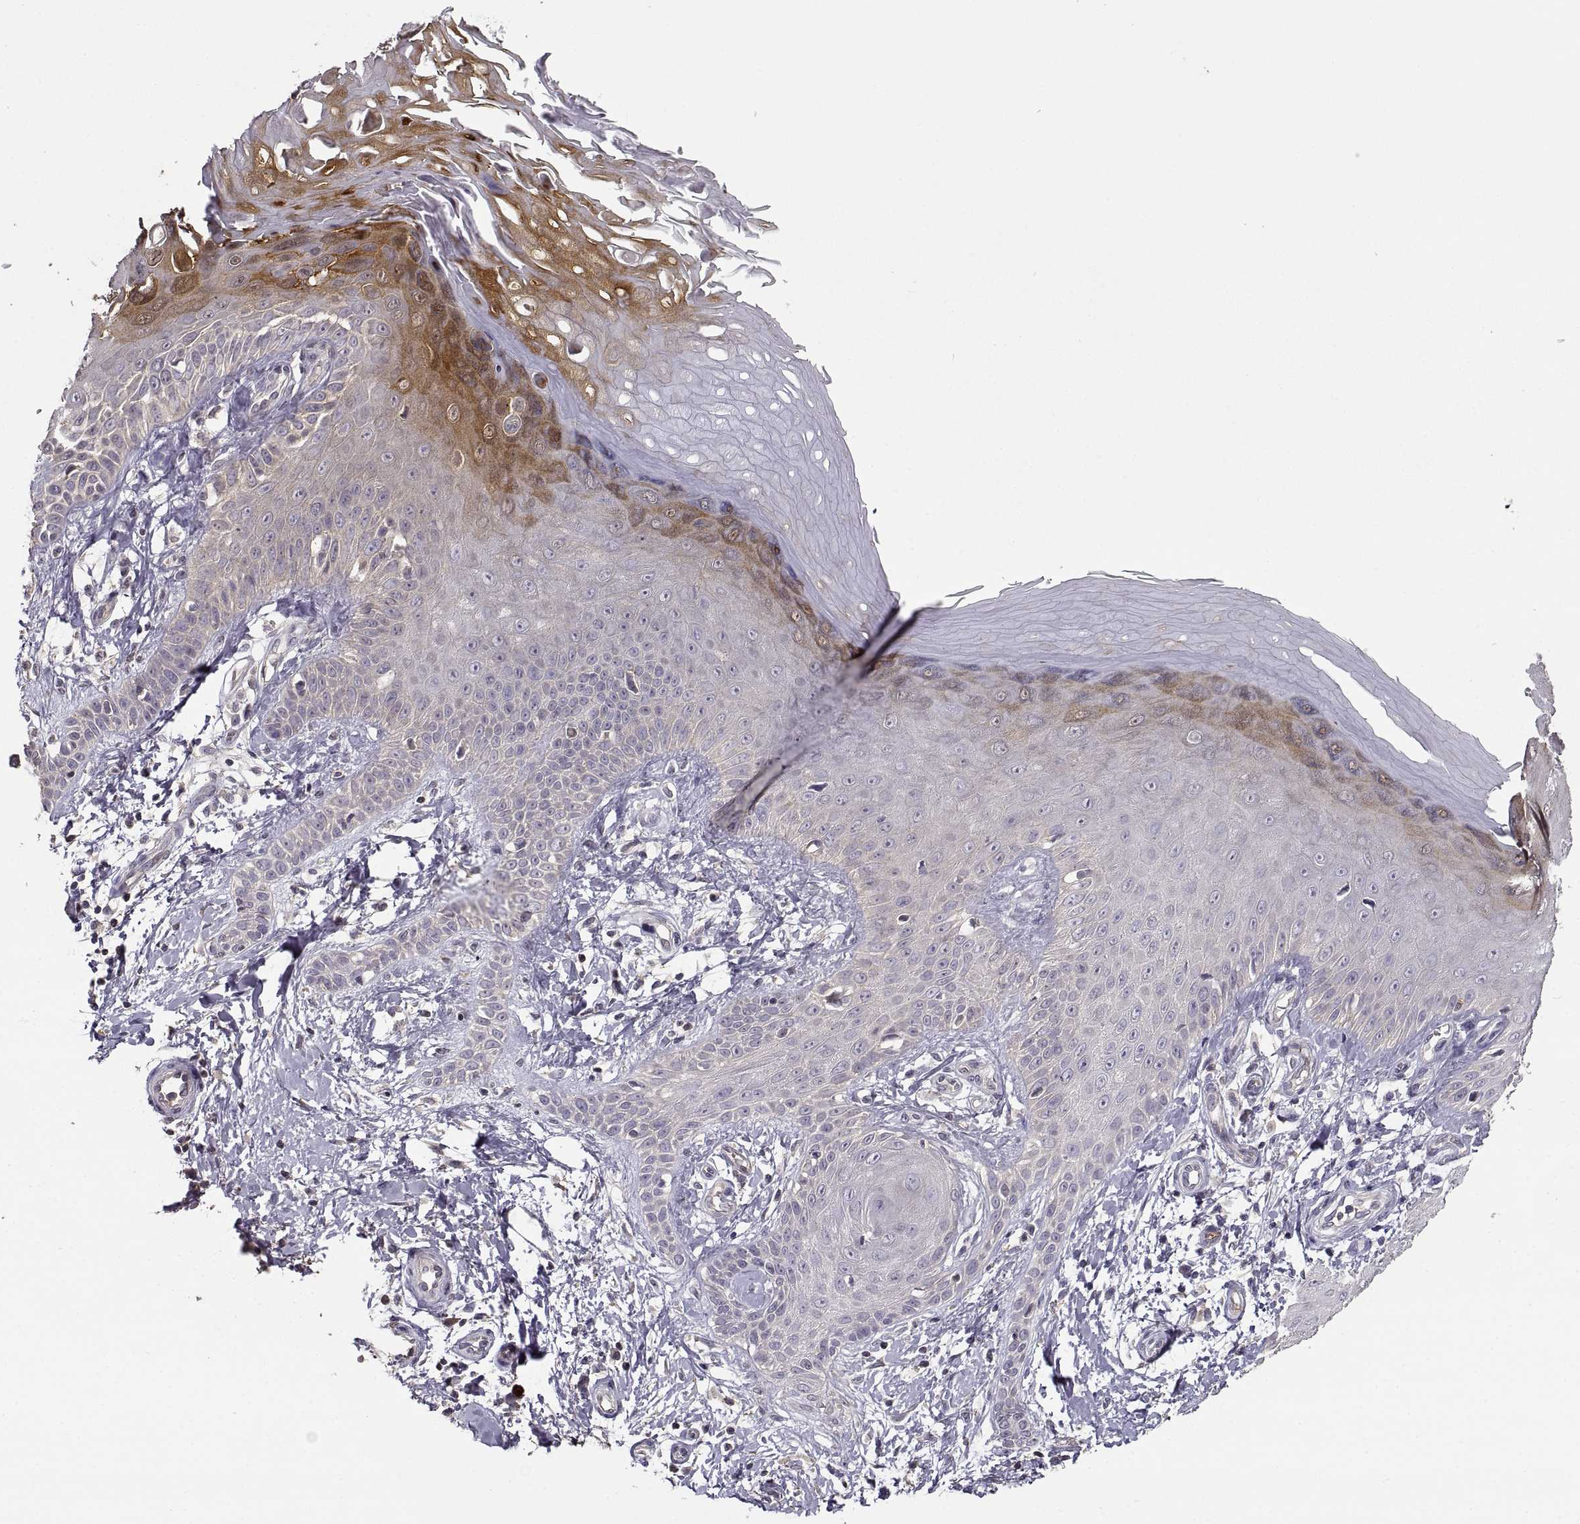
{"staining": {"intensity": "negative", "quantity": "none", "location": "none"}, "tissue": "skin", "cell_type": "Fibroblasts", "image_type": "normal", "snomed": [{"axis": "morphology", "description": "Normal tissue, NOS"}, {"axis": "morphology", "description": "Inflammation, NOS"}, {"axis": "morphology", "description": "Fibrosis, NOS"}, {"axis": "topography", "description": "Skin"}], "caption": "Protein analysis of normal skin shows no significant expression in fibroblasts.", "gene": "NMNAT2", "patient": {"sex": "male", "age": 71}}